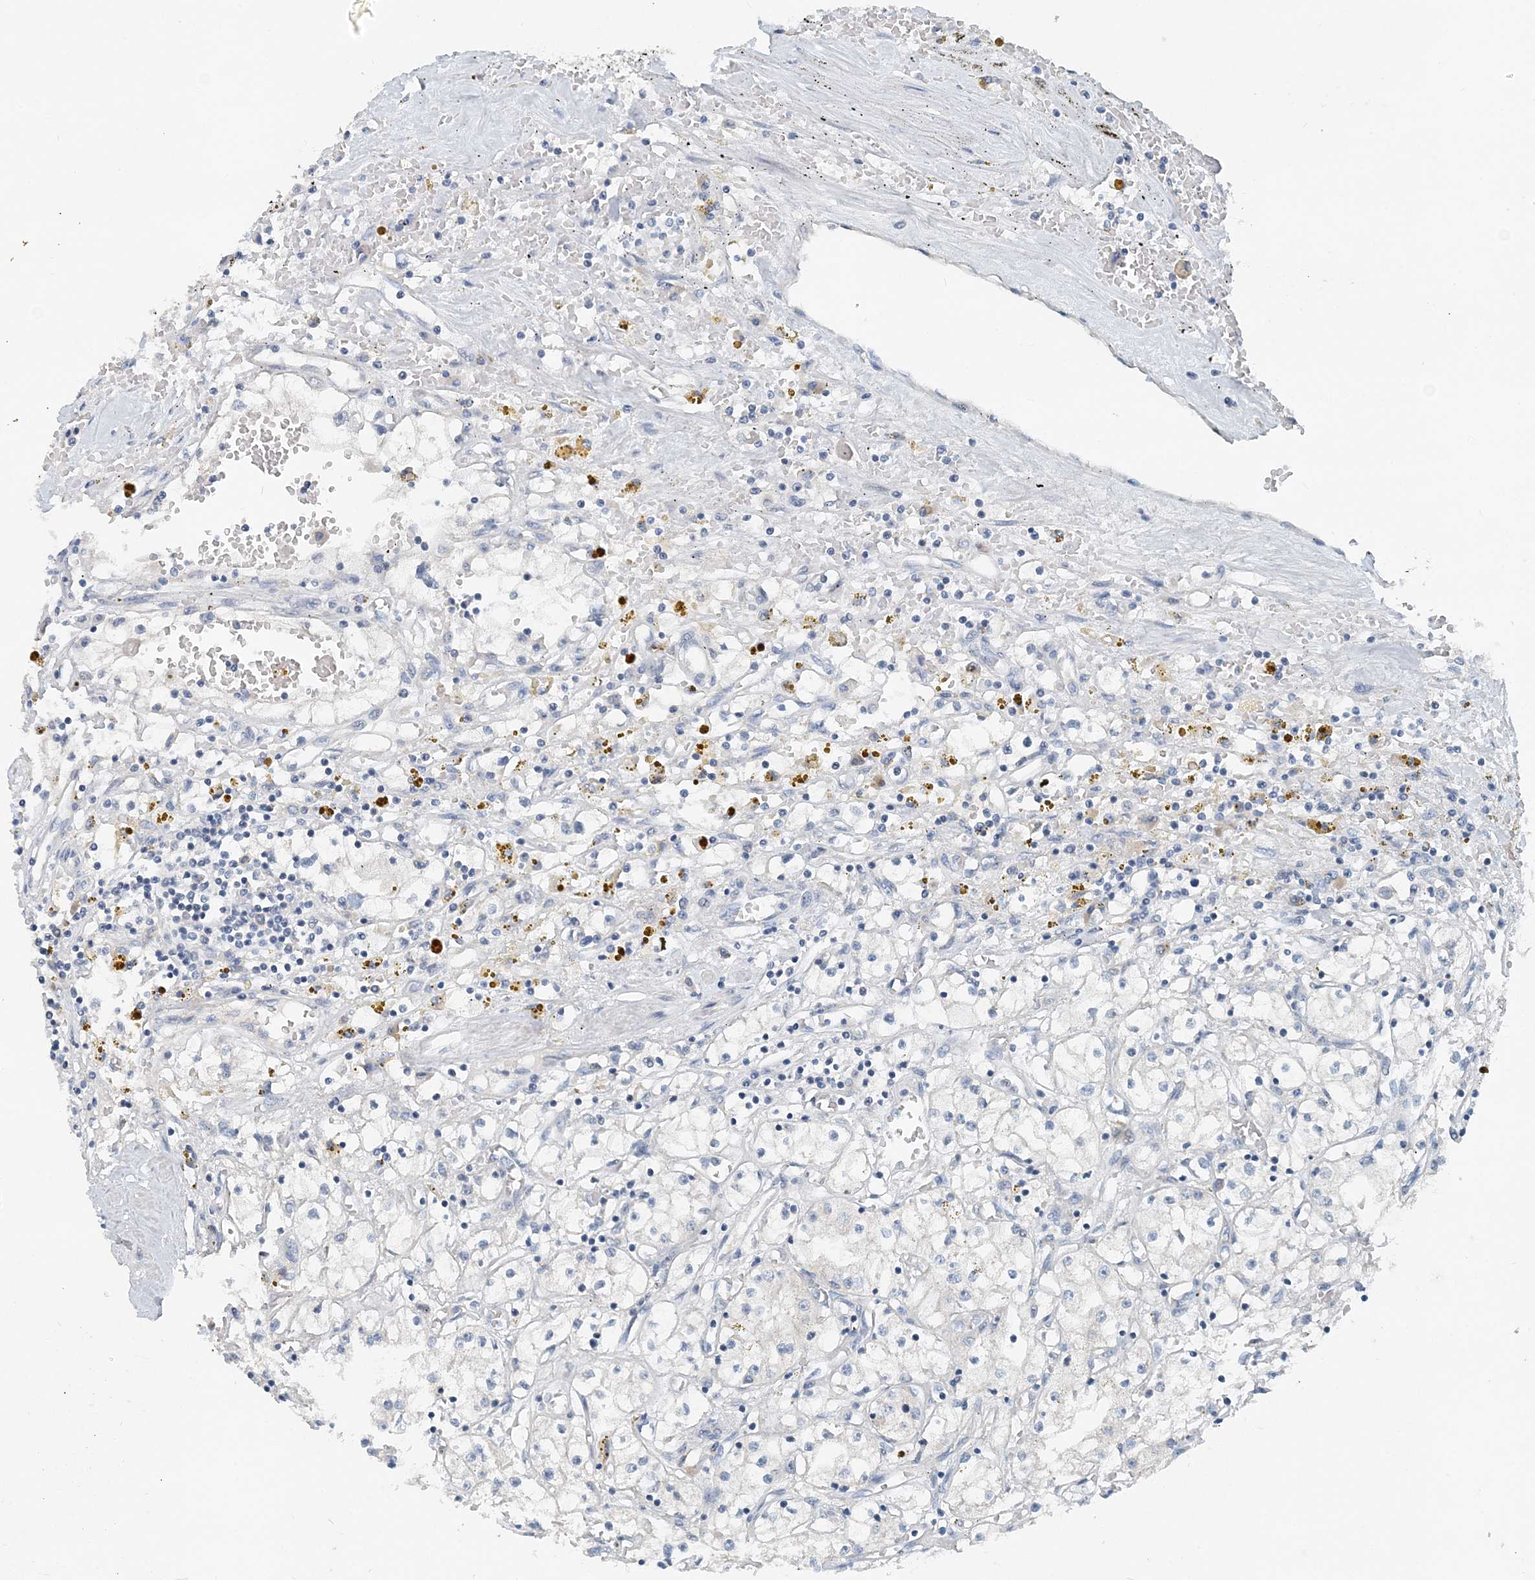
{"staining": {"intensity": "negative", "quantity": "none", "location": "none"}, "tissue": "renal cancer", "cell_type": "Tumor cells", "image_type": "cancer", "snomed": [{"axis": "morphology", "description": "Adenocarcinoma, NOS"}, {"axis": "topography", "description": "Kidney"}], "caption": "This histopathology image is of renal adenocarcinoma stained with immunohistochemistry (IHC) to label a protein in brown with the nuclei are counter-stained blue. There is no staining in tumor cells.", "gene": "EEF1A2", "patient": {"sex": "male", "age": 56}}